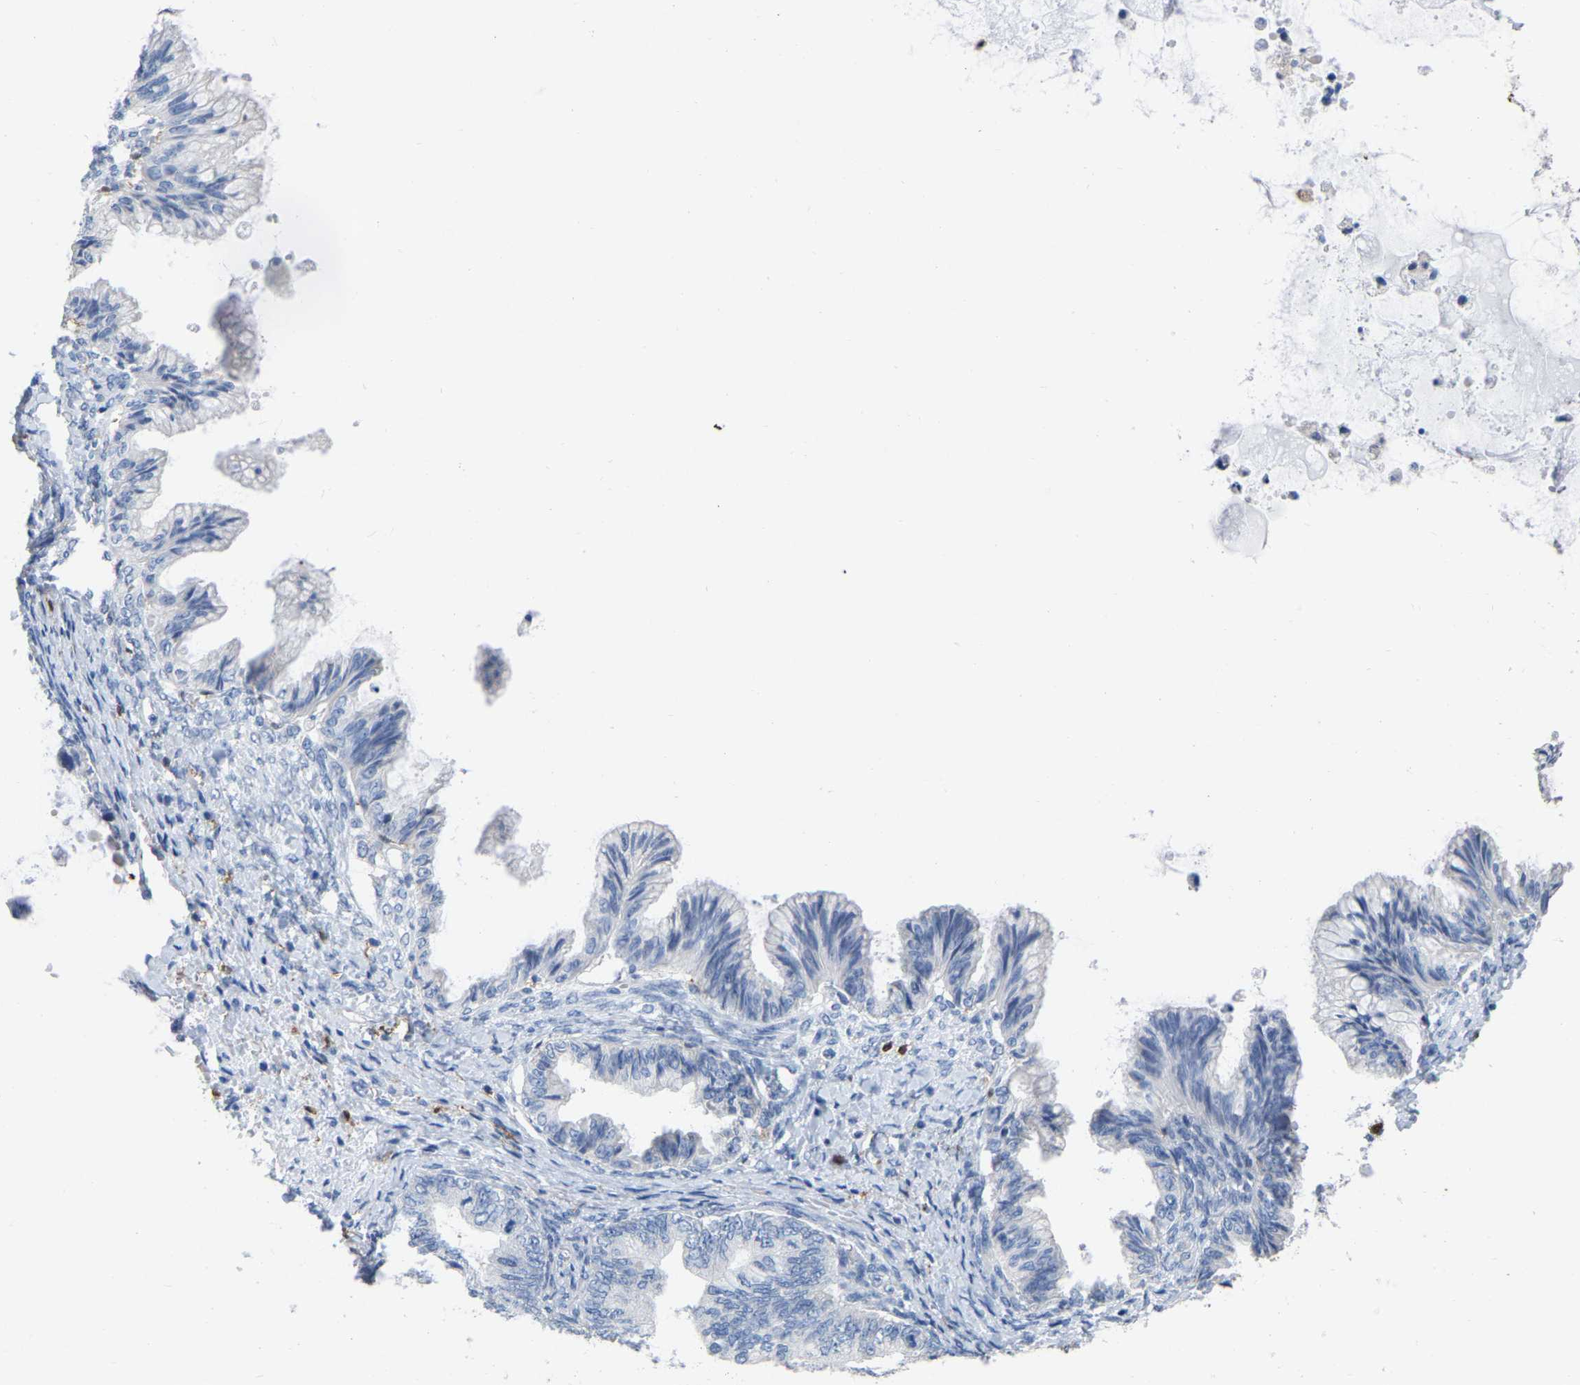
{"staining": {"intensity": "negative", "quantity": "none", "location": "none"}, "tissue": "ovarian cancer", "cell_type": "Tumor cells", "image_type": "cancer", "snomed": [{"axis": "morphology", "description": "Cystadenocarcinoma, mucinous, NOS"}, {"axis": "topography", "description": "Ovary"}], "caption": "High power microscopy histopathology image of an immunohistochemistry (IHC) photomicrograph of mucinous cystadenocarcinoma (ovarian), revealing no significant expression in tumor cells.", "gene": "ULBP2", "patient": {"sex": "female", "age": 36}}